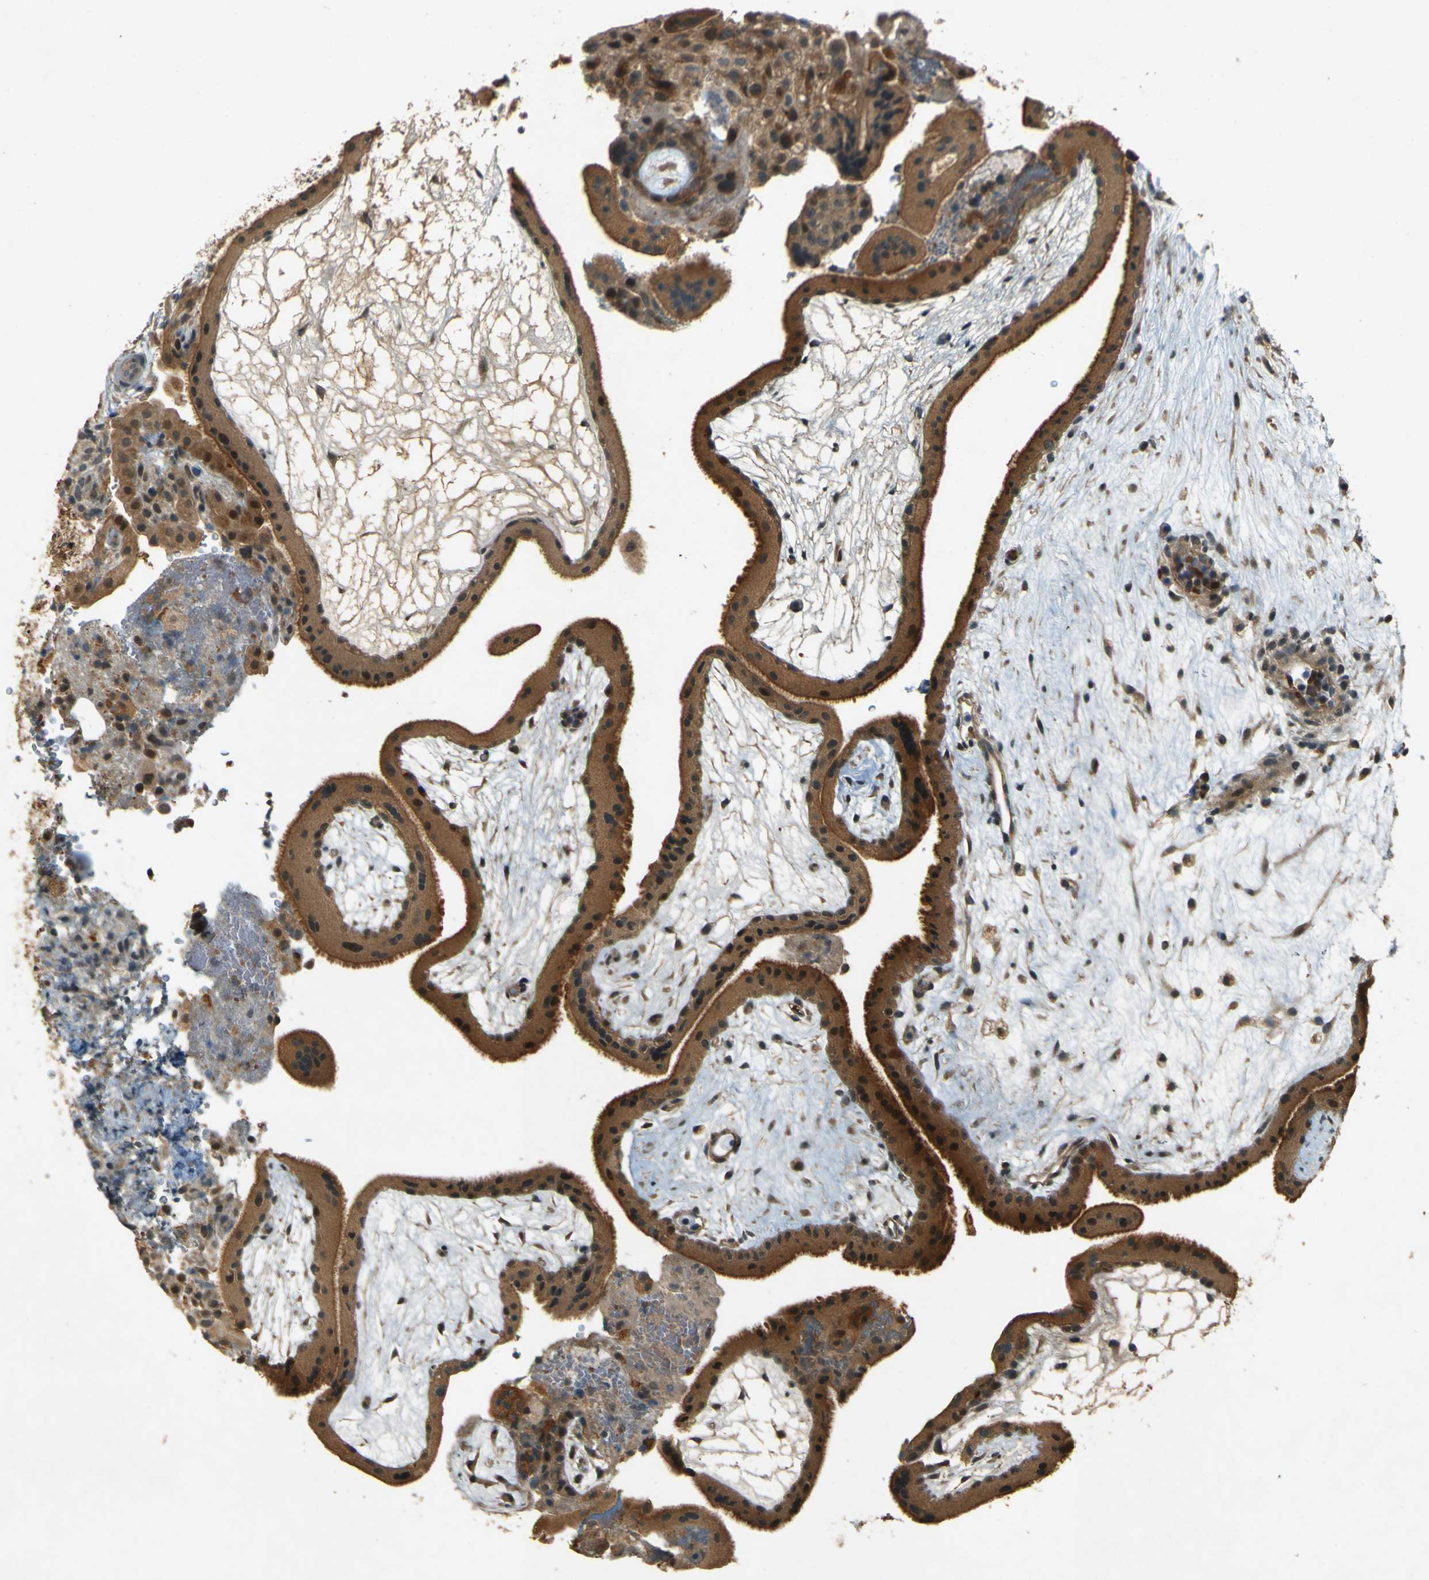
{"staining": {"intensity": "moderate", "quantity": ">75%", "location": "cytoplasmic/membranous,nuclear"}, "tissue": "placenta", "cell_type": "Trophoblastic cells", "image_type": "normal", "snomed": [{"axis": "morphology", "description": "Normal tissue, NOS"}, {"axis": "topography", "description": "Placenta"}], "caption": "This micrograph displays IHC staining of unremarkable human placenta, with medium moderate cytoplasmic/membranous,nuclear expression in approximately >75% of trophoblastic cells.", "gene": "MPDZ", "patient": {"sex": "female", "age": 19}}